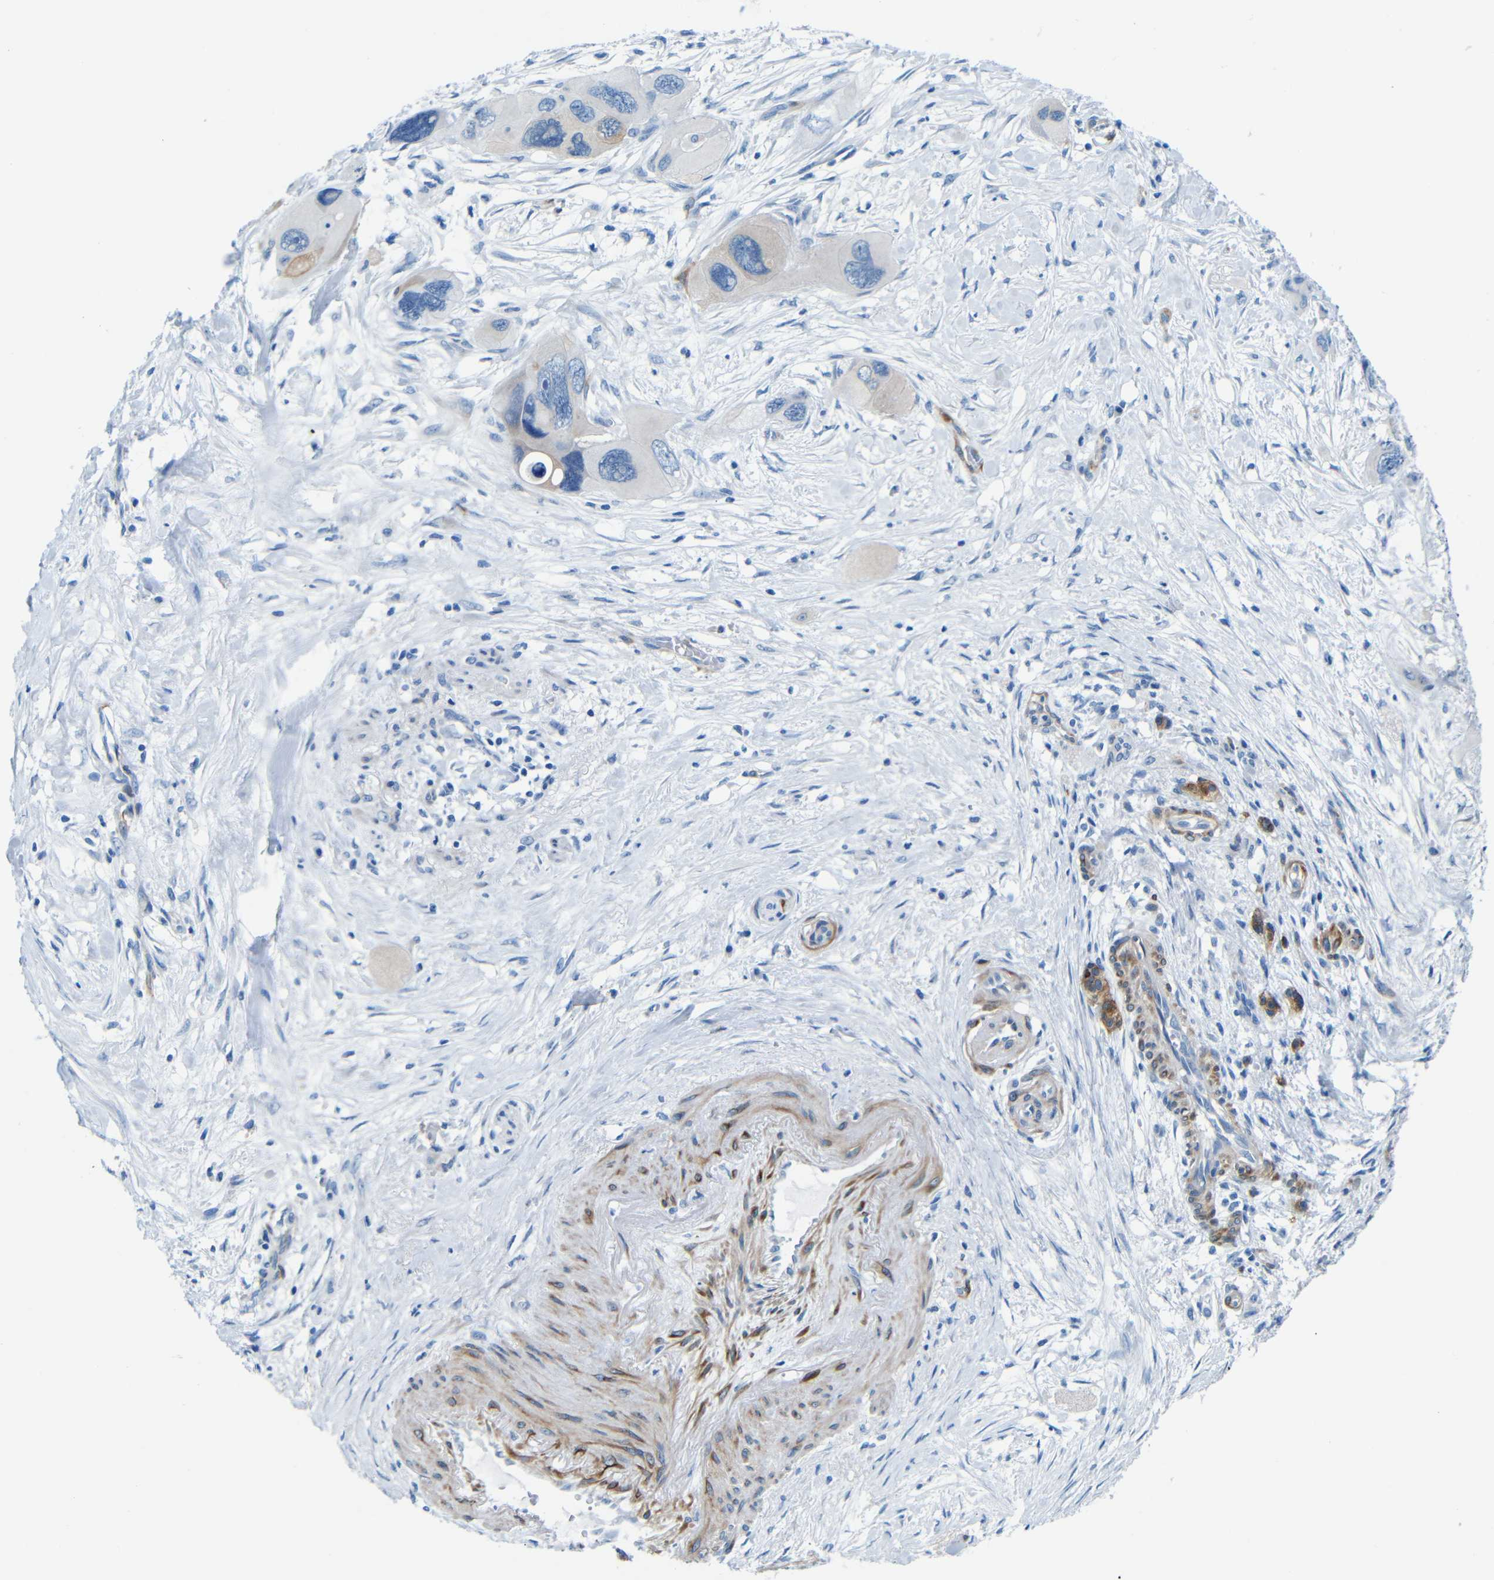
{"staining": {"intensity": "negative", "quantity": "none", "location": "none"}, "tissue": "pancreatic cancer", "cell_type": "Tumor cells", "image_type": "cancer", "snomed": [{"axis": "morphology", "description": "Adenocarcinoma, NOS"}, {"axis": "topography", "description": "Pancreas"}], "caption": "An immunohistochemistry (IHC) photomicrograph of pancreatic adenocarcinoma is shown. There is no staining in tumor cells of pancreatic adenocarcinoma.", "gene": "MAP2", "patient": {"sex": "male", "age": 73}}